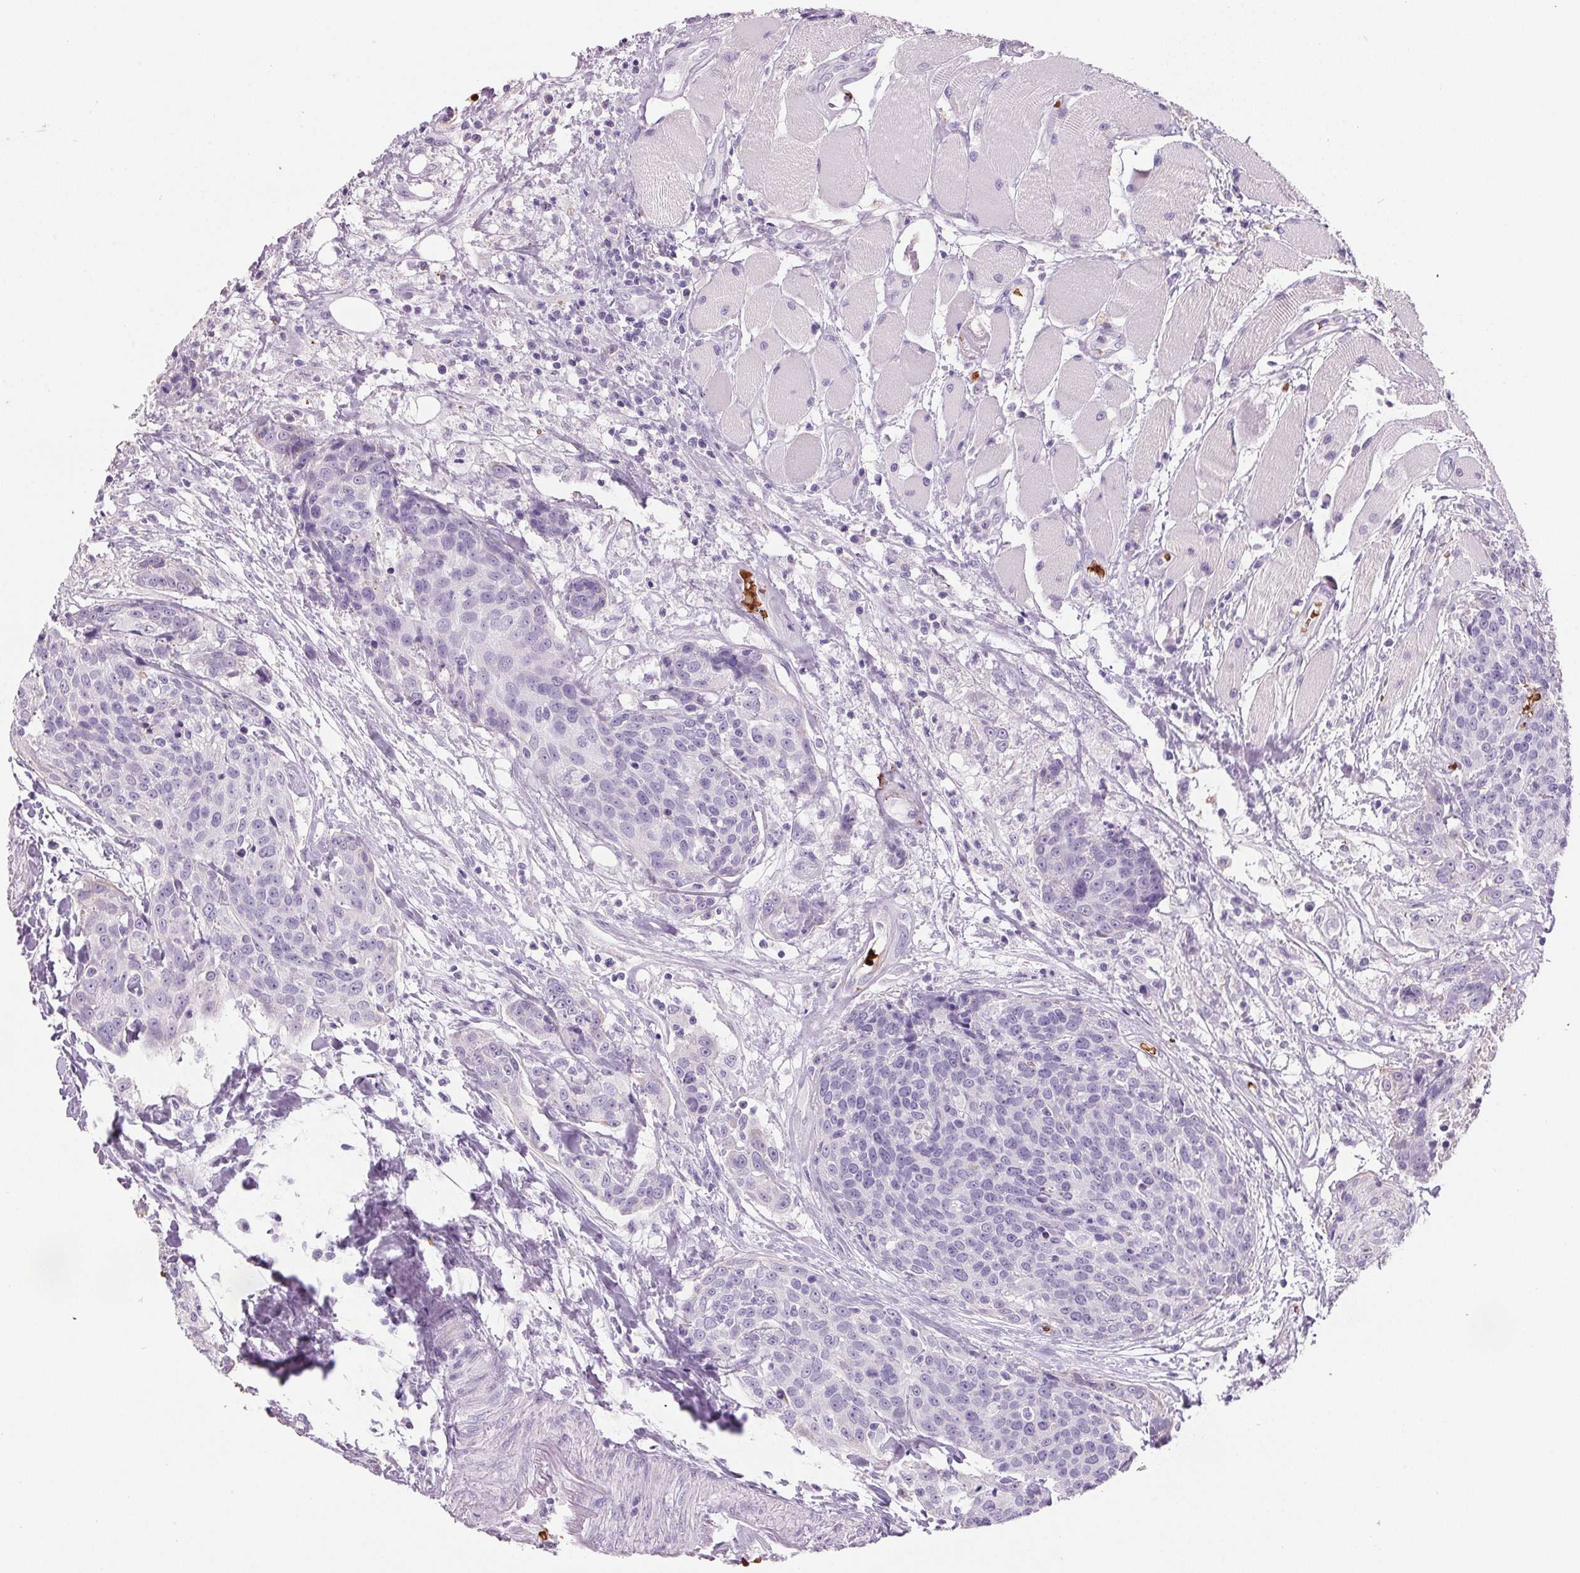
{"staining": {"intensity": "negative", "quantity": "none", "location": "none"}, "tissue": "head and neck cancer", "cell_type": "Tumor cells", "image_type": "cancer", "snomed": [{"axis": "morphology", "description": "Squamous cell carcinoma, NOS"}, {"axis": "topography", "description": "Oral tissue"}, {"axis": "topography", "description": "Head-Neck"}], "caption": "This is an immunohistochemistry photomicrograph of head and neck squamous cell carcinoma. There is no positivity in tumor cells.", "gene": "HBQ1", "patient": {"sex": "male", "age": 64}}